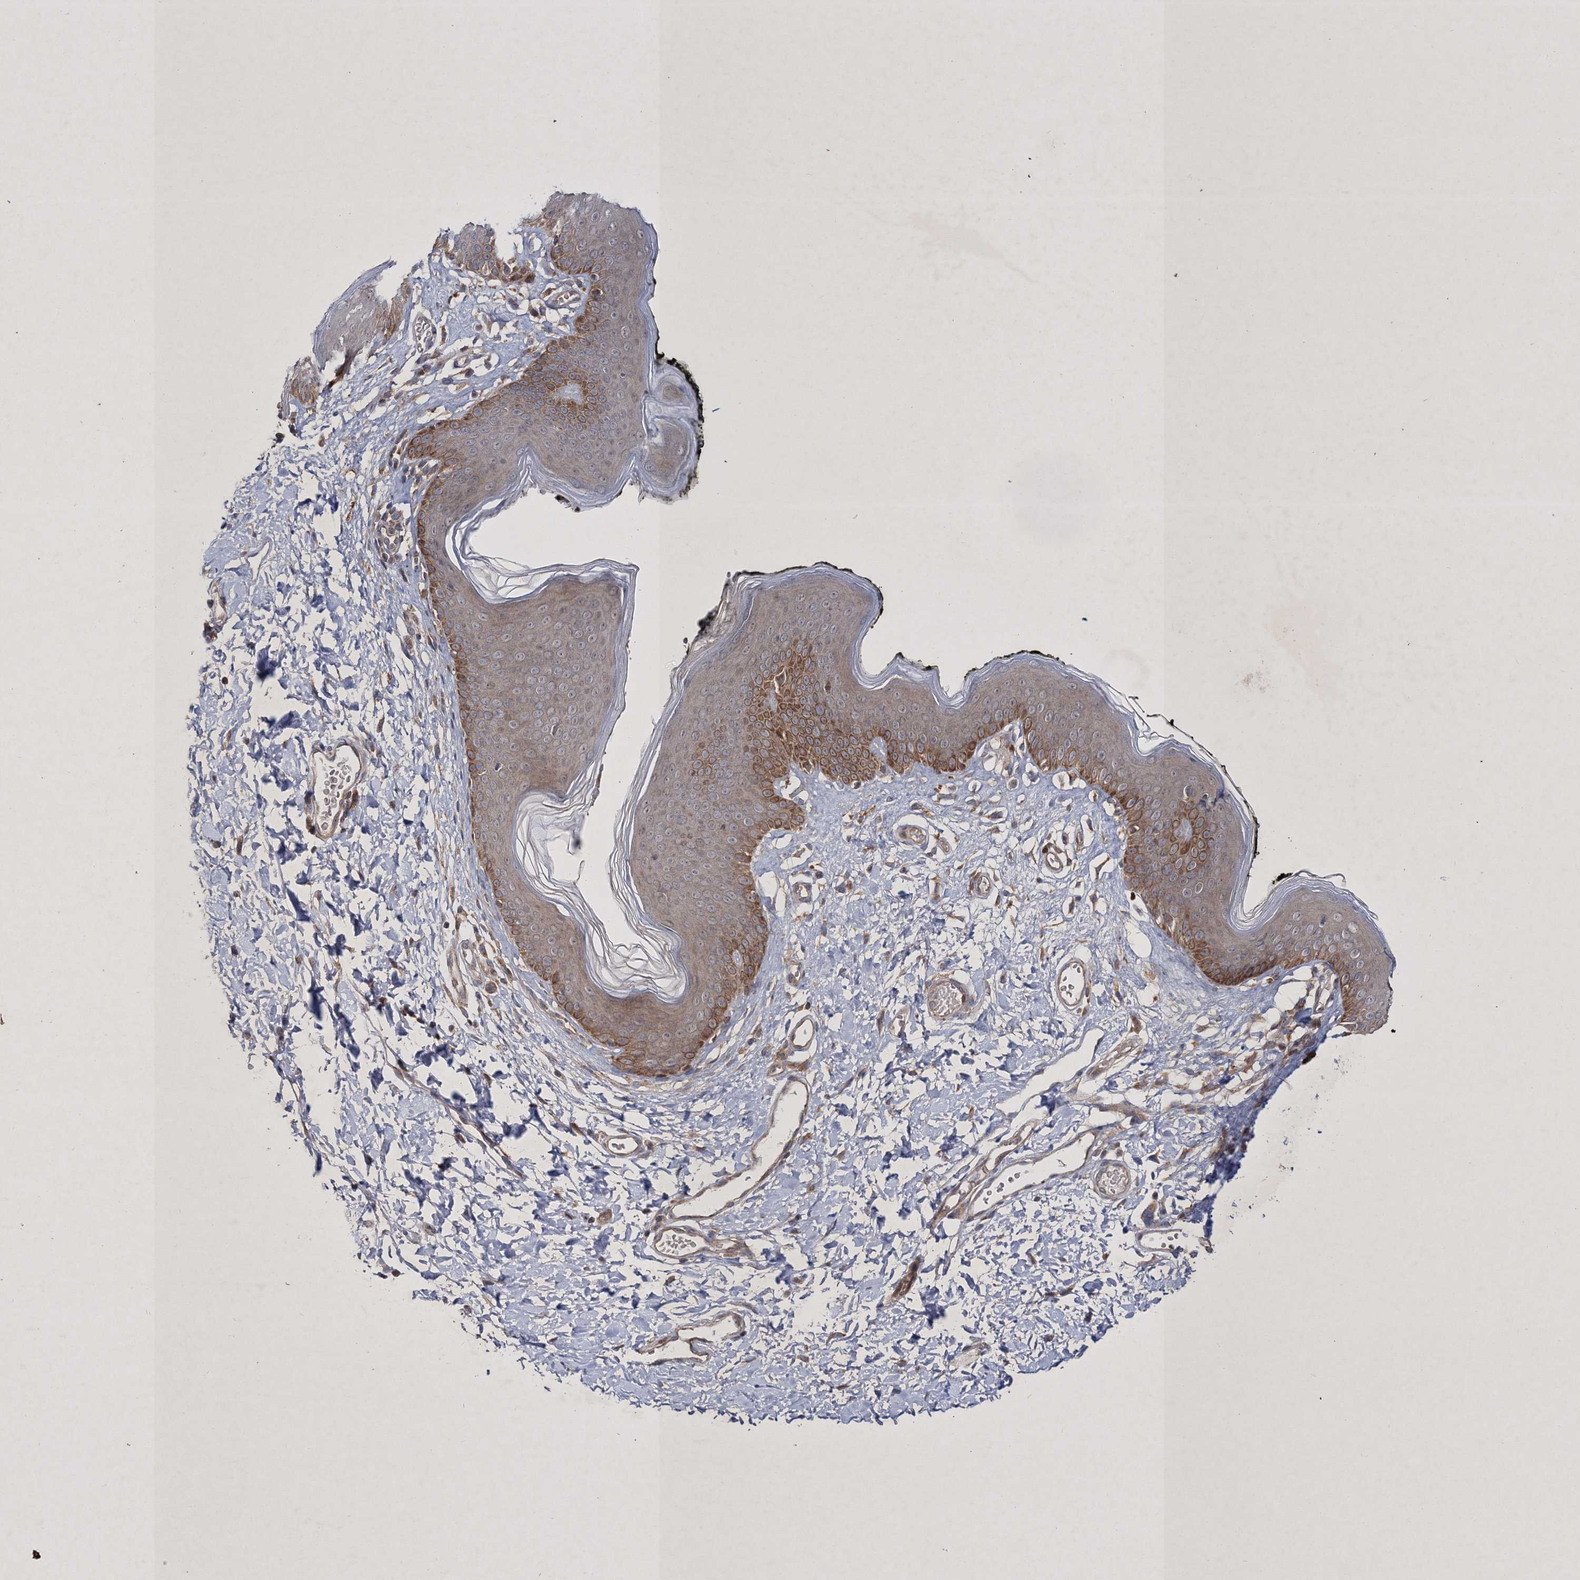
{"staining": {"intensity": "moderate", "quantity": ">75%", "location": "cytoplasmic/membranous"}, "tissue": "skin", "cell_type": "Epidermal cells", "image_type": "normal", "snomed": [{"axis": "morphology", "description": "Normal tissue, NOS"}, {"axis": "morphology", "description": "Inflammation, NOS"}, {"axis": "topography", "description": "Vulva"}], "caption": "Immunohistochemical staining of benign human skin exhibits moderate cytoplasmic/membranous protein positivity in about >75% of epidermal cells. Using DAB (3,3'-diaminobenzidine) (brown) and hematoxylin (blue) stains, captured at high magnification using brightfield microscopy.", "gene": "SCRN3", "patient": {"sex": "female", "age": 84}}